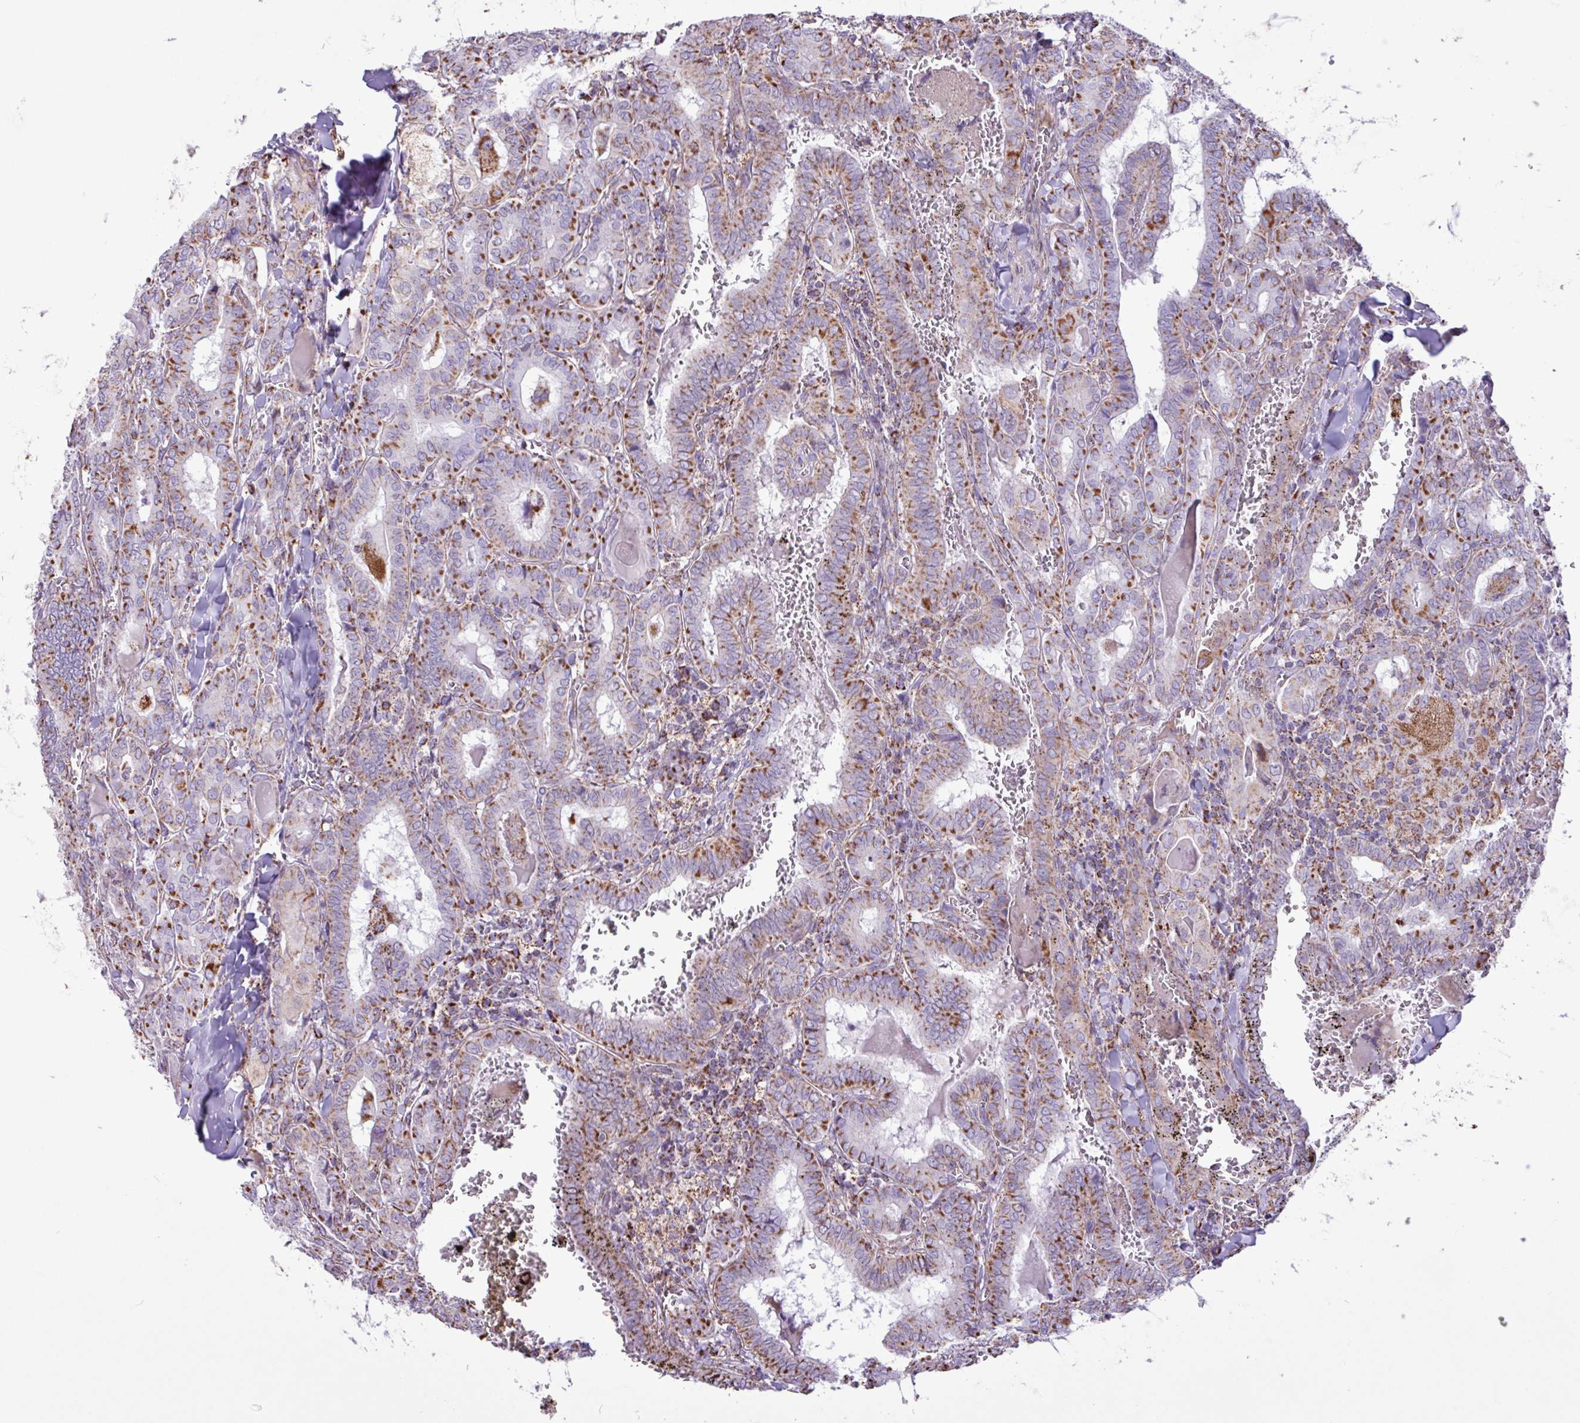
{"staining": {"intensity": "strong", "quantity": "25%-75%", "location": "cytoplasmic/membranous"}, "tissue": "thyroid cancer", "cell_type": "Tumor cells", "image_type": "cancer", "snomed": [{"axis": "morphology", "description": "Papillary adenocarcinoma, NOS"}, {"axis": "topography", "description": "Thyroid gland"}], "caption": "This image displays immunohistochemistry (IHC) staining of papillary adenocarcinoma (thyroid), with high strong cytoplasmic/membranous expression in about 25%-75% of tumor cells.", "gene": "RTL3", "patient": {"sex": "female", "age": 72}}